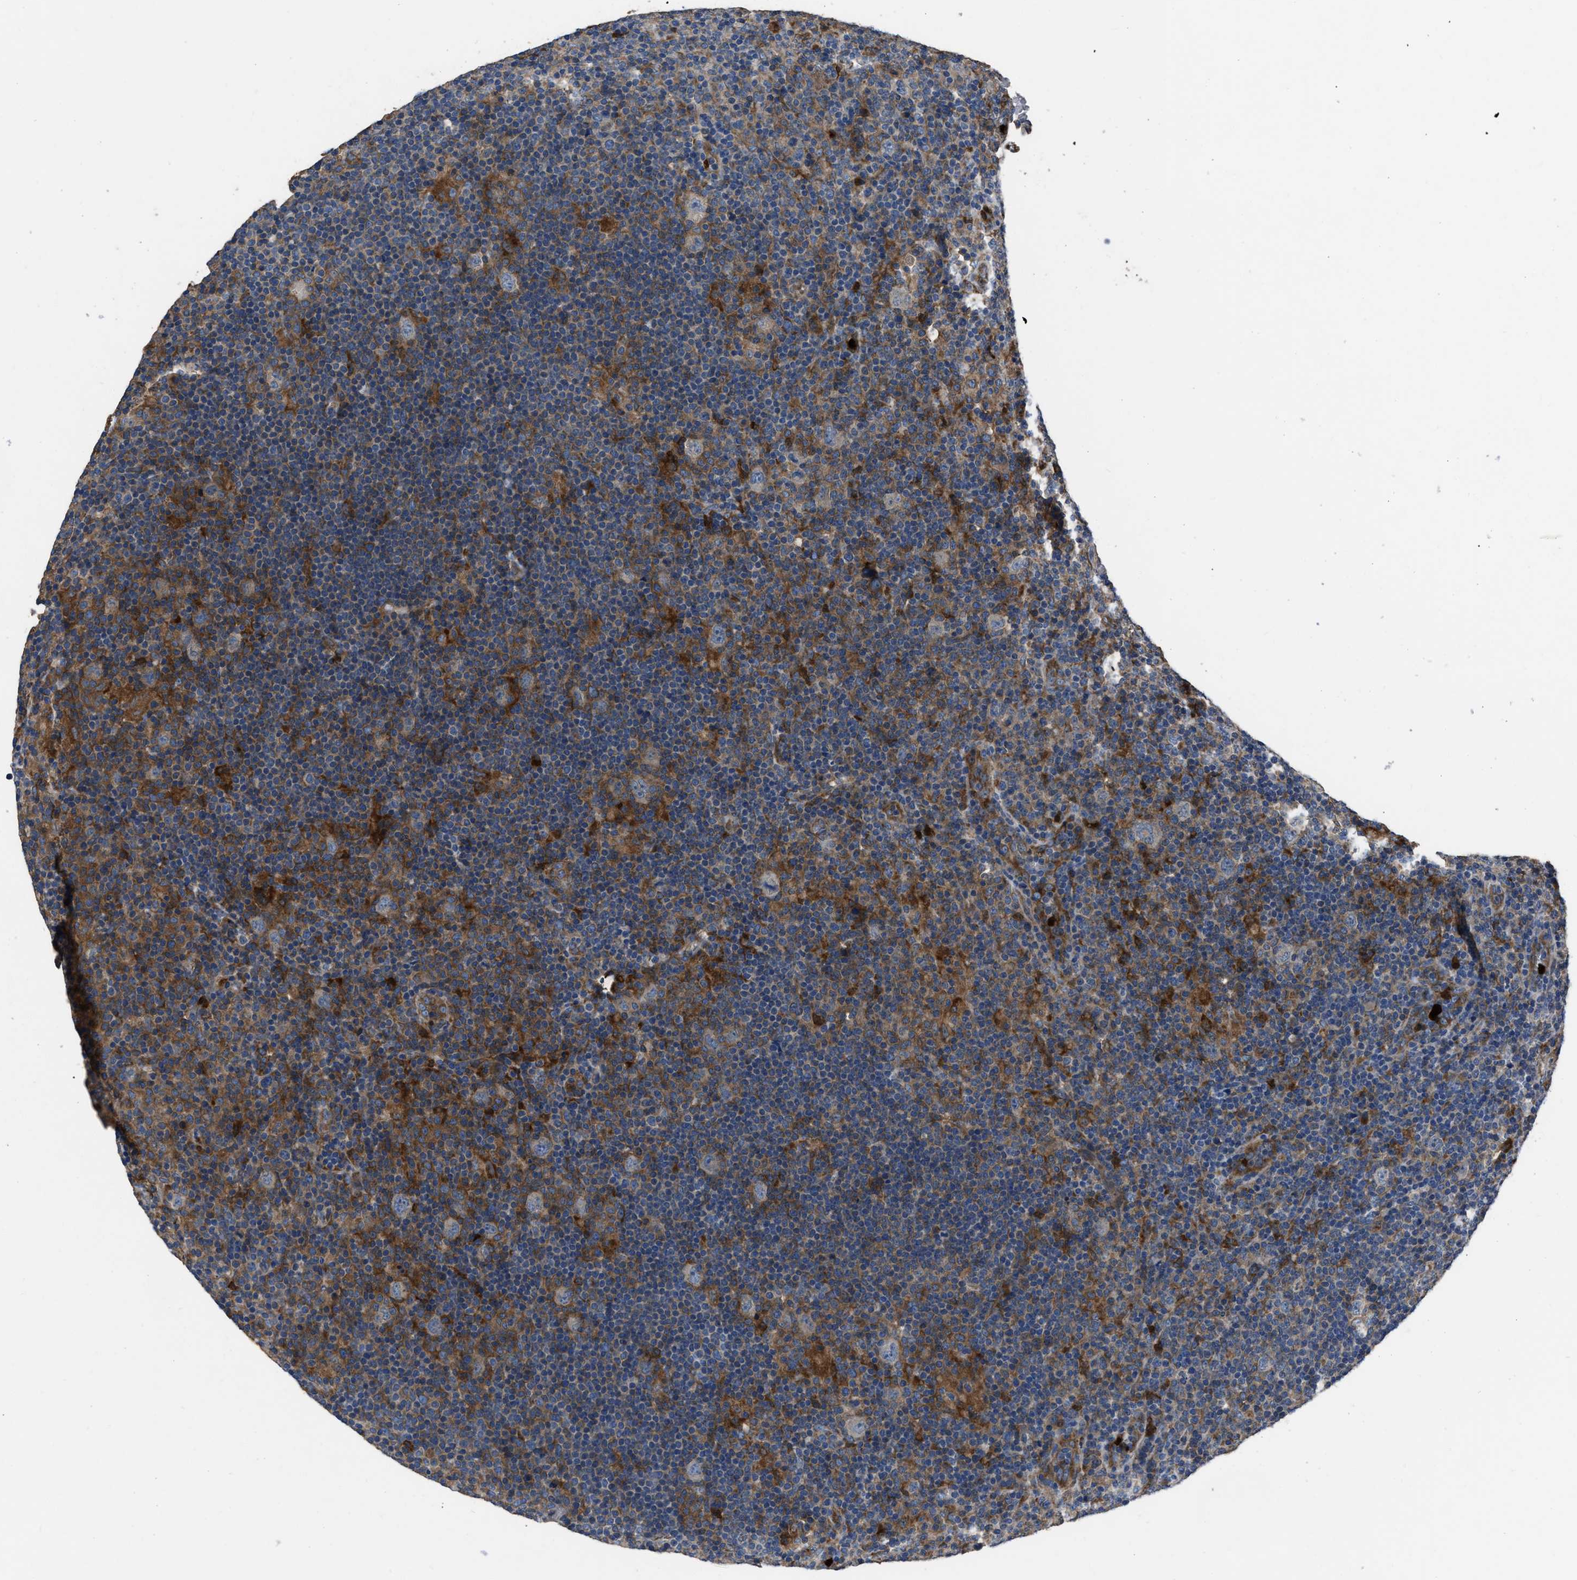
{"staining": {"intensity": "weak", "quantity": ">75%", "location": "cytoplasmic/membranous"}, "tissue": "lymphoma", "cell_type": "Tumor cells", "image_type": "cancer", "snomed": [{"axis": "morphology", "description": "Hodgkin's disease, NOS"}, {"axis": "topography", "description": "Lymph node"}], "caption": "A micrograph of Hodgkin's disease stained for a protein shows weak cytoplasmic/membranous brown staining in tumor cells. (brown staining indicates protein expression, while blue staining denotes nuclei).", "gene": "ANGPT1", "patient": {"sex": "female", "age": 57}}